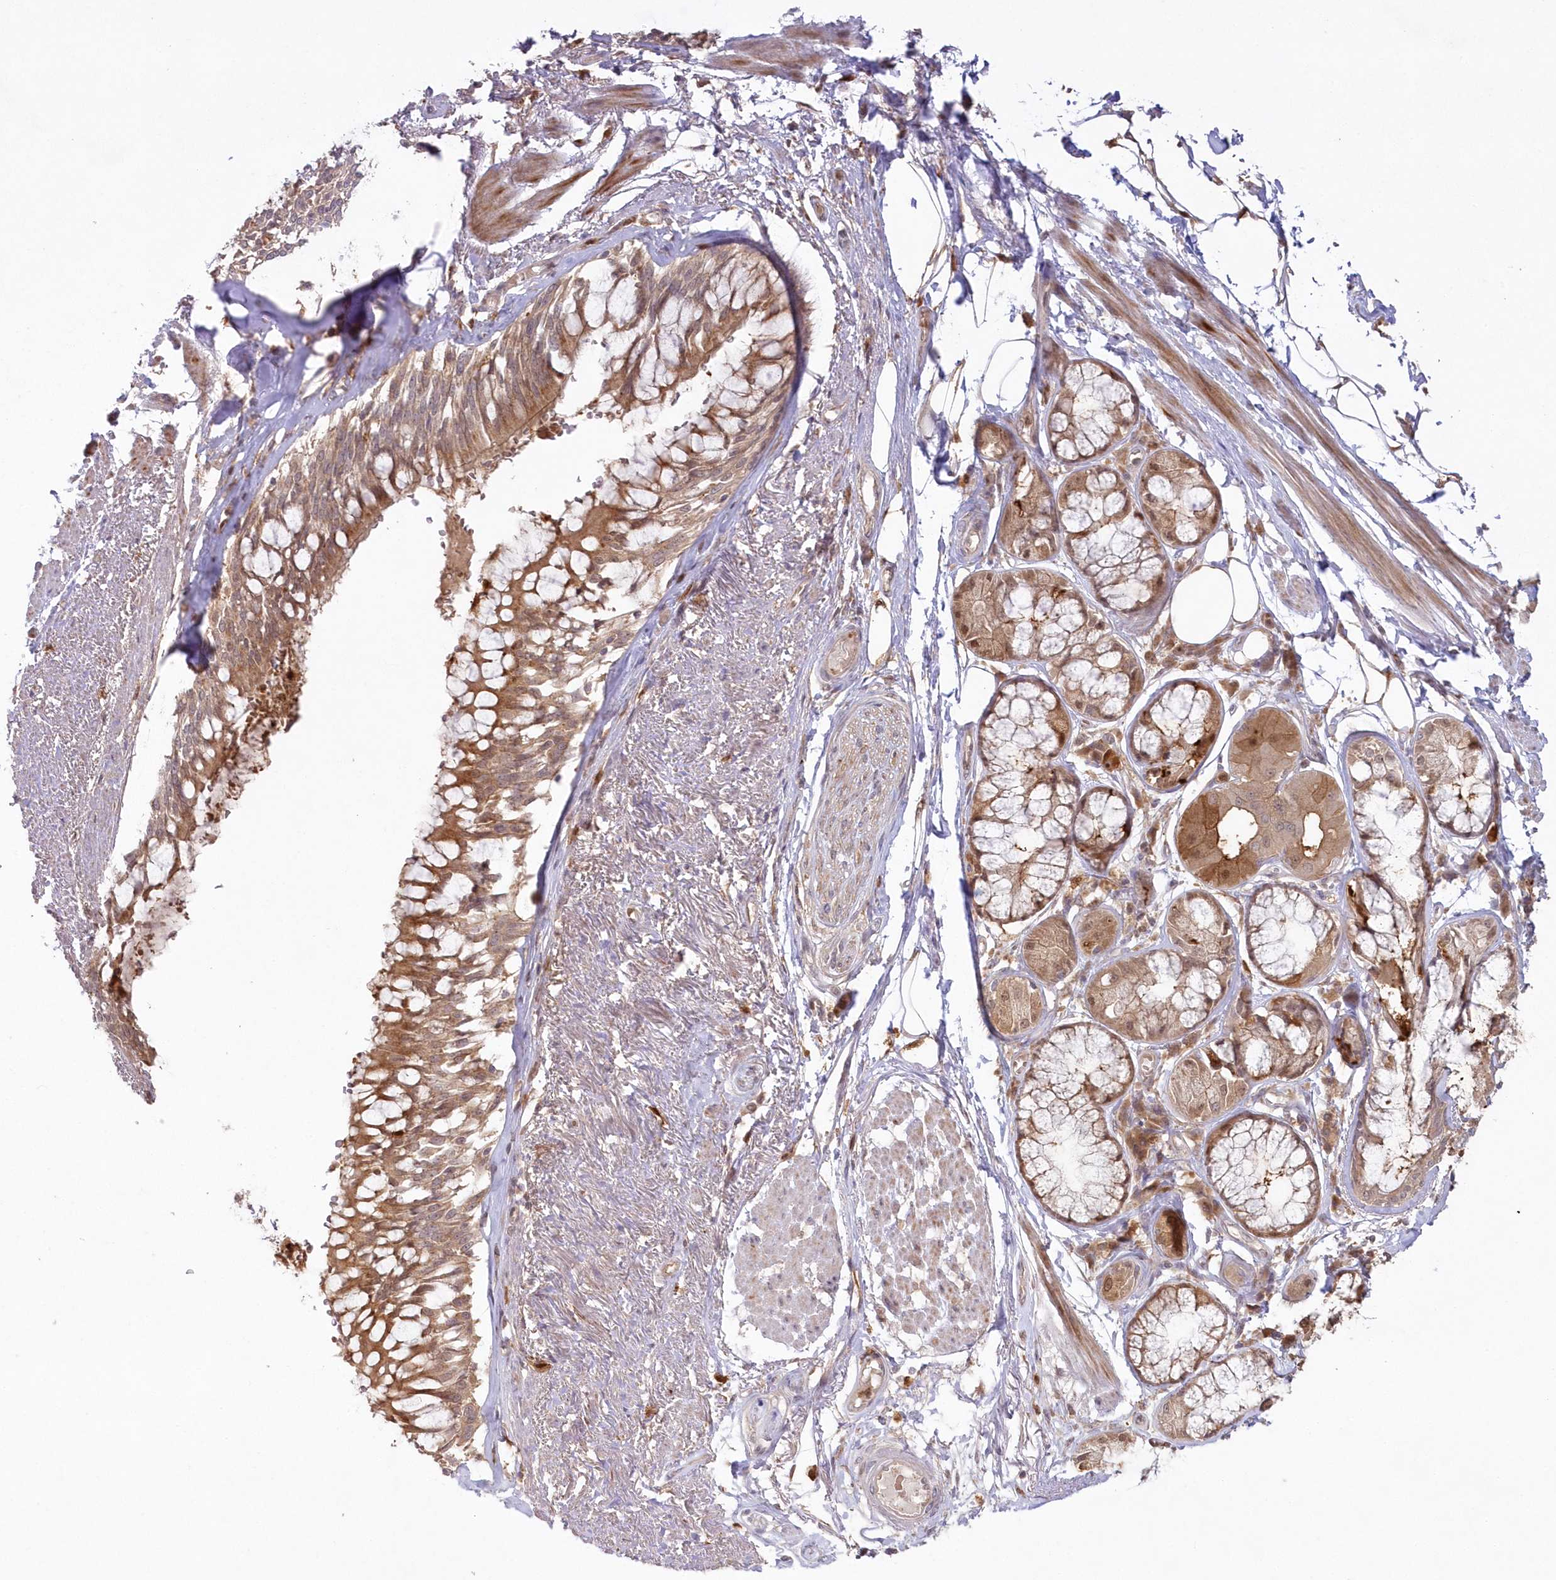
{"staining": {"intensity": "strong", "quantity": ">75%", "location": "cytoplasmic/membranous"}, "tissue": "adipose tissue", "cell_type": "Adipocytes", "image_type": "normal", "snomed": [{"axis": "morphology", "description": "Normal tissue, NOS"}, {"axis": "topography", "description": "Bronchus"}], "caption": "A photomicrograph of adipose tissue stained for a protein shows strong cytoplasmic/membranous brown staining in adipocytes.", "gene": "GBE1", "patient": {"sex": "male", "age": 66}}